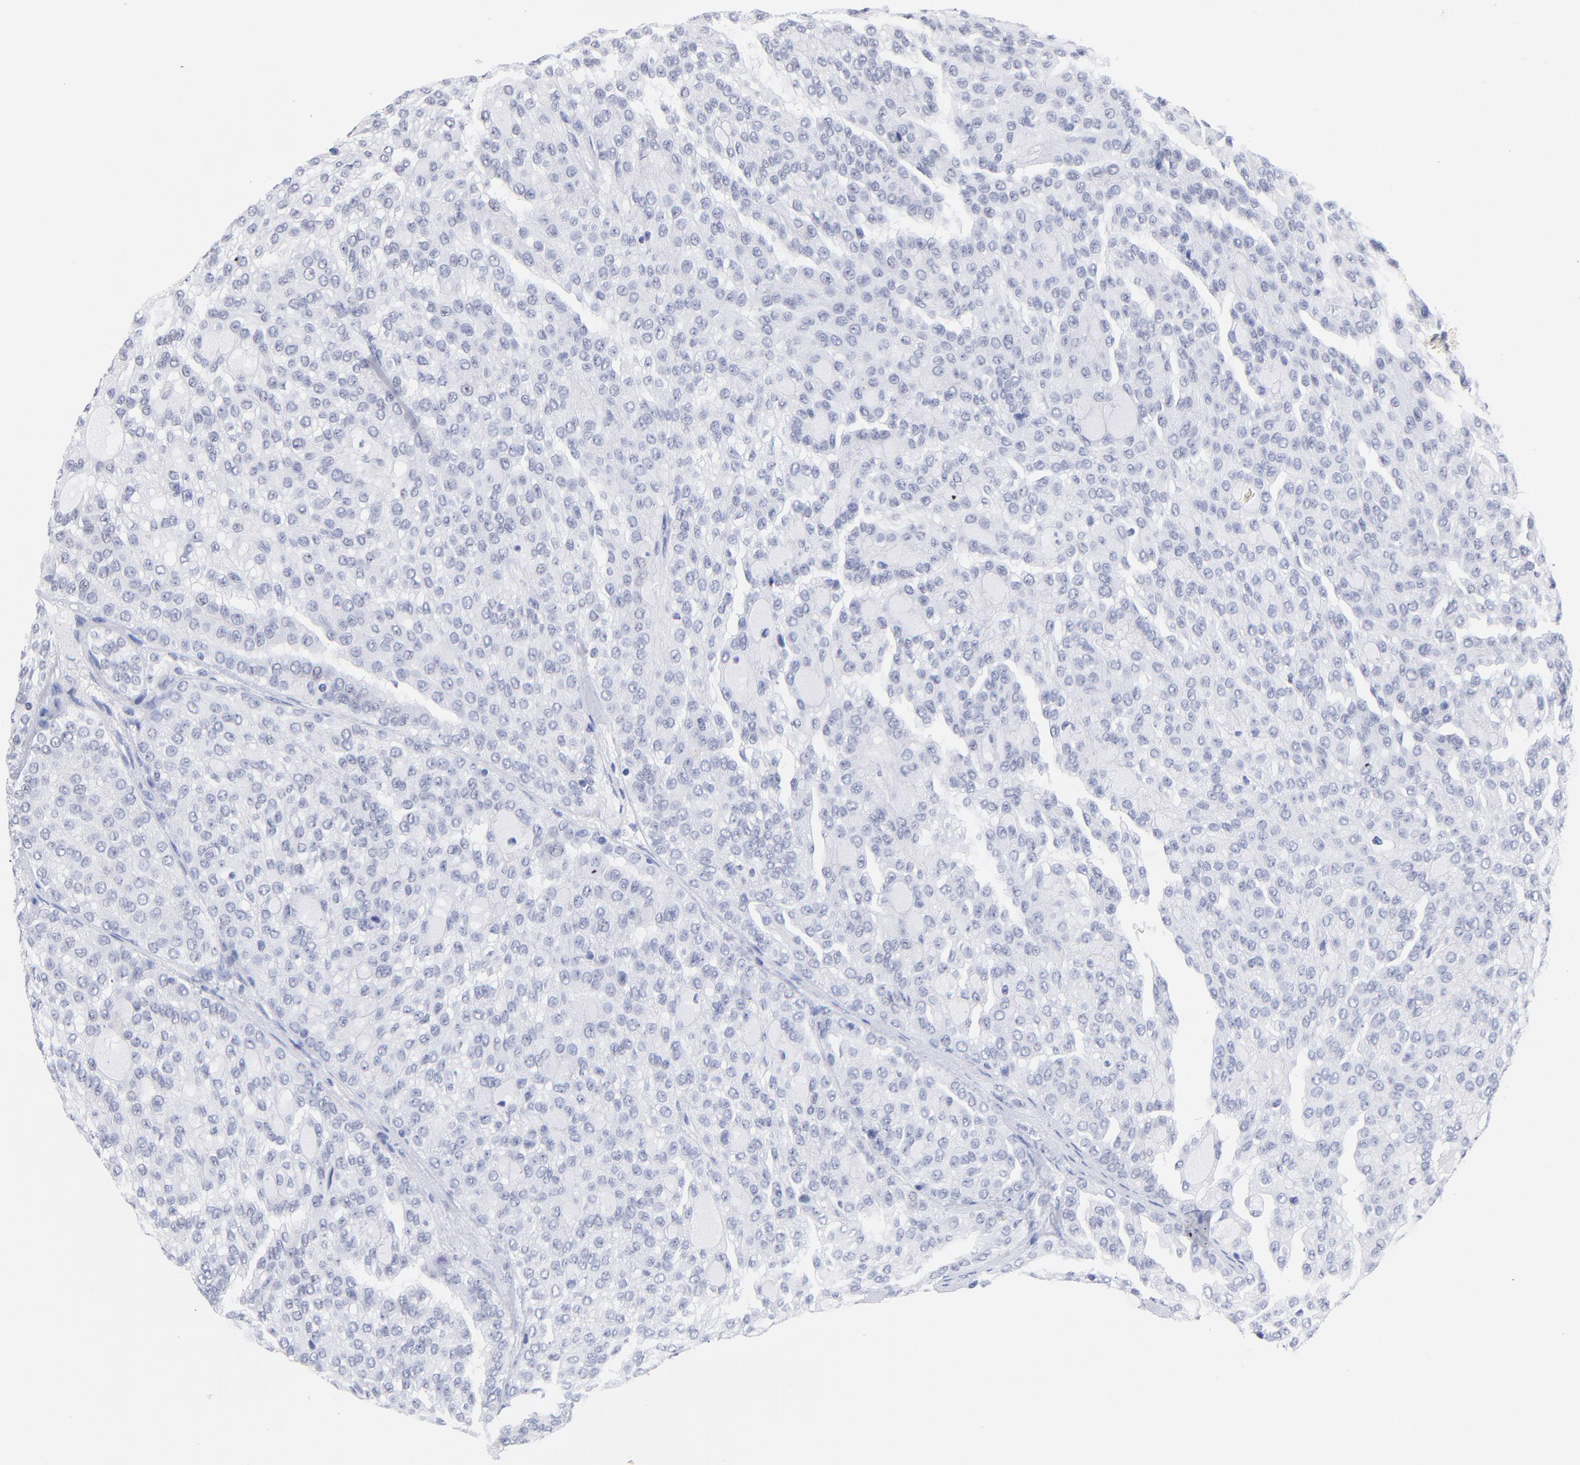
{"staining": {"intensity": "negative", "quantity": "none", "location": "none"}, "tissue": "renal cancer", "cell_type": "Tumor cells", "image_type": "cancer", "snomed": [{"axis": "morphology", "description": "Adenocarcinoma, NOS"}, {"axis": "topography", "description": "Kidney"}], "caption": "Renal adenocarcinoma stained for a protein using immunohistochemistry displays no expression tumor cells.", "gene": "ZNF74", "patient": {"sex": "male", "age": 63}}